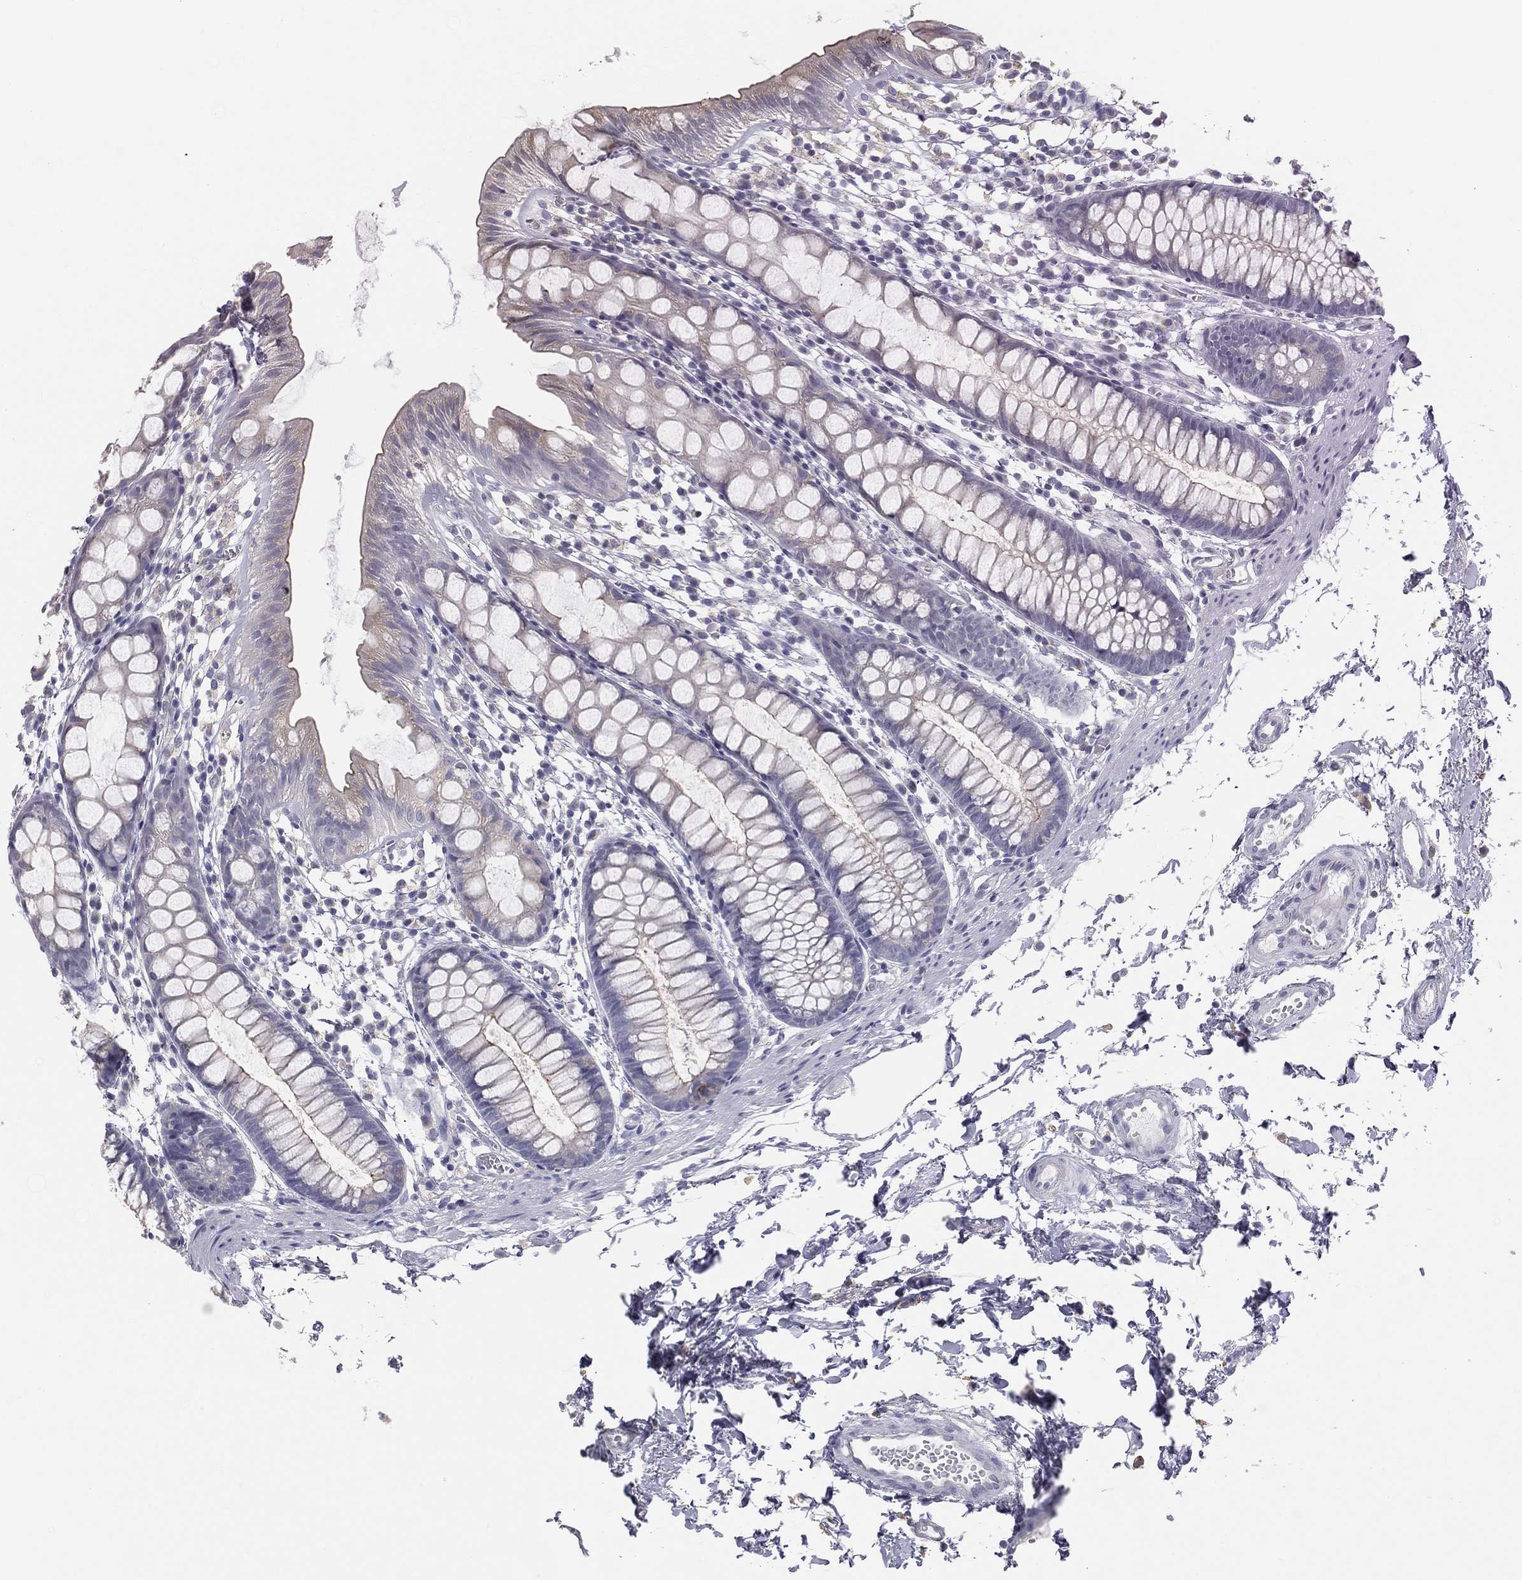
{"staining": {"intensity": "strong", "quantity": "<25%", "location": "cytoplasmic/membranous"}, "tissue": "rectum", "cell_type": "Glandular cells", "image_type": "normal", "snomed": [{"axis": "morphology", "description": "Normal tissue, NOS"}, {"axis": "topography", "description": "Rectum"}], "caption": "Rectum was stained to show a protein in brown. There is medium levels of strong cytoplasmic/membranous staining in approximately <25% of glandular cells. The staining is performed using DAB (3,3'-diaminobenzidine) brown chromogen to label protein expression. The nuclei are counter-stained blue using hematoxylin.", "gene": "MUC13", "patient": {"sex": "male", "age": 57}}